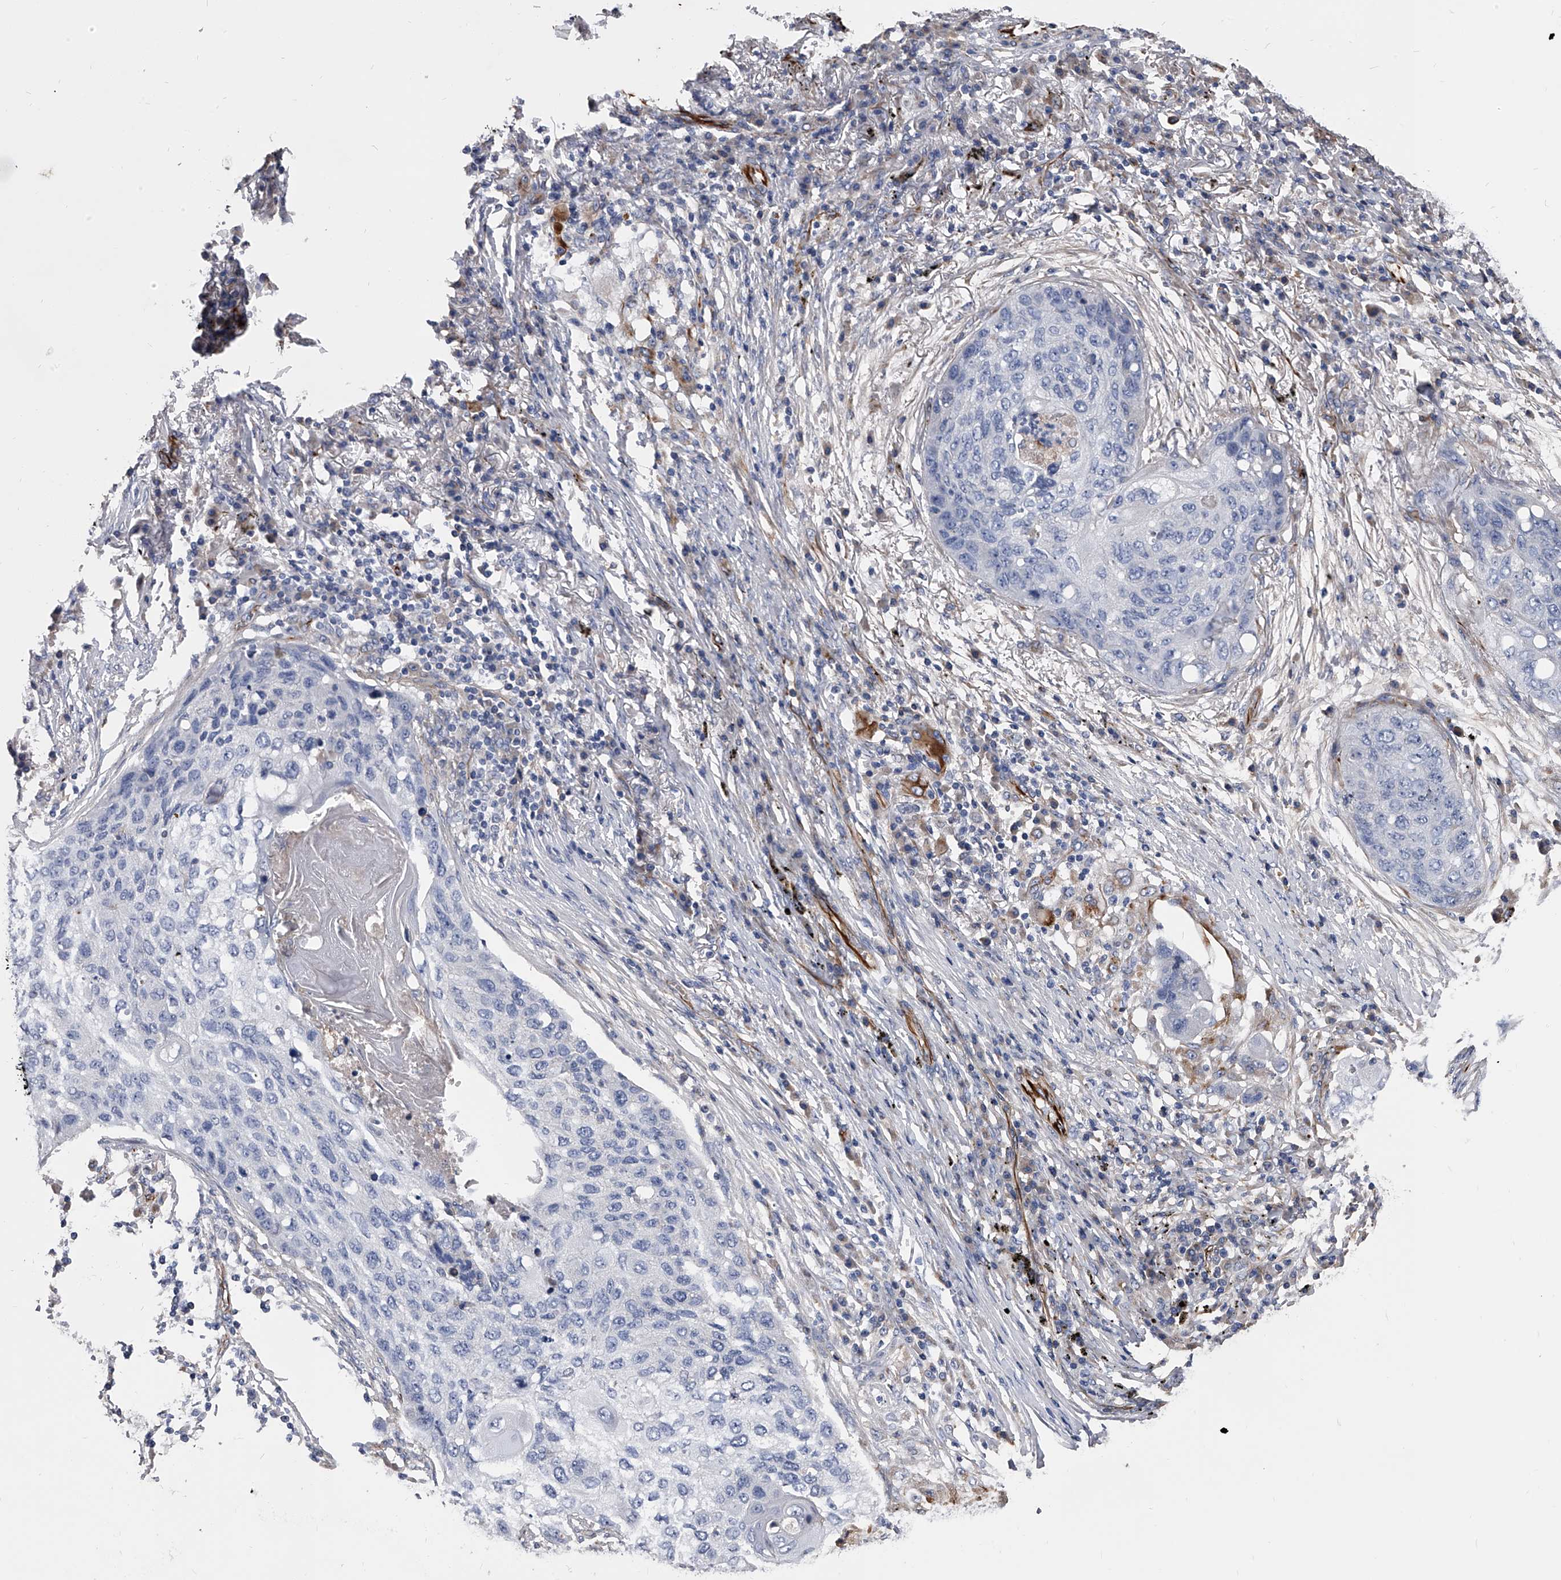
{"staining": {"intensity": "negative", "quantity": "none", "location": "none"}, "tissue": "lung cancer", "cell_type": "Tumor cells", "image_type": "cancer", "snomed": [{"axis": "morphology", "description": "Squamous cell carcinoma, NOS"}, {"axis": "topography", "description": "Lung"}], "caption": "Immunohistochemistry (IHC) histopathology image of lung squamous cell carcinoma stained for a protein (brown), which shows no expression in tumor cells.", "gene": "EFCAB7", "patient": {"sex": "female", "age": 63}}